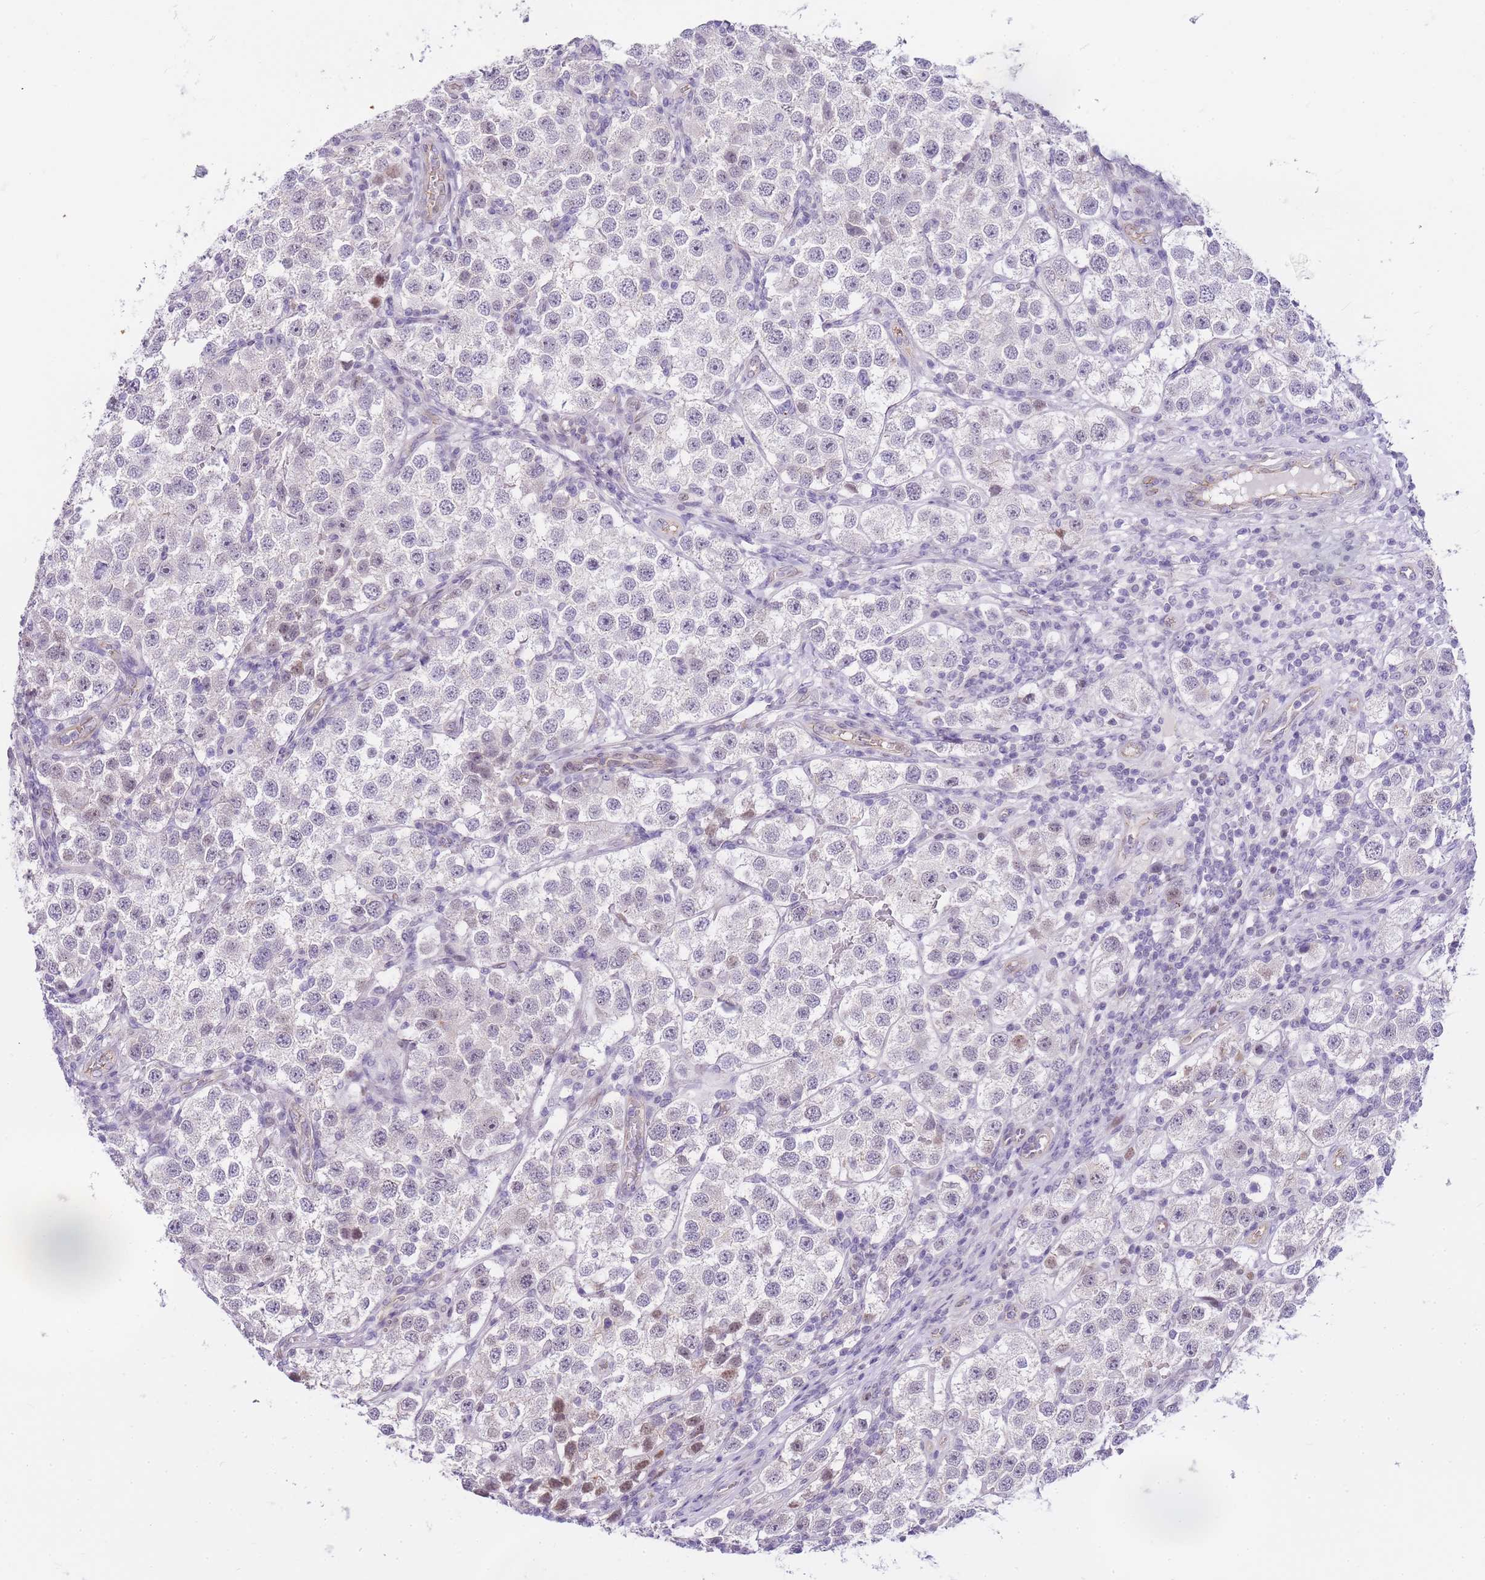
{"staining": {"intensity": "negative", "quantity": "none", "location": "none"}, "tissue": "testis cancer", "cell_type": "Tumor cells", "image_type": "cancer", "snomed": [{"axis": "morphology", "description": "Seminoma, NOS"}, {"axis": "topography", "description": "Testis"}], "caption": "Micrograph shows no significant protein positivity in tumor cells of testis seminoma.", "gene": "CLBA1", "patient": {"sex": "male", "age": 37}}